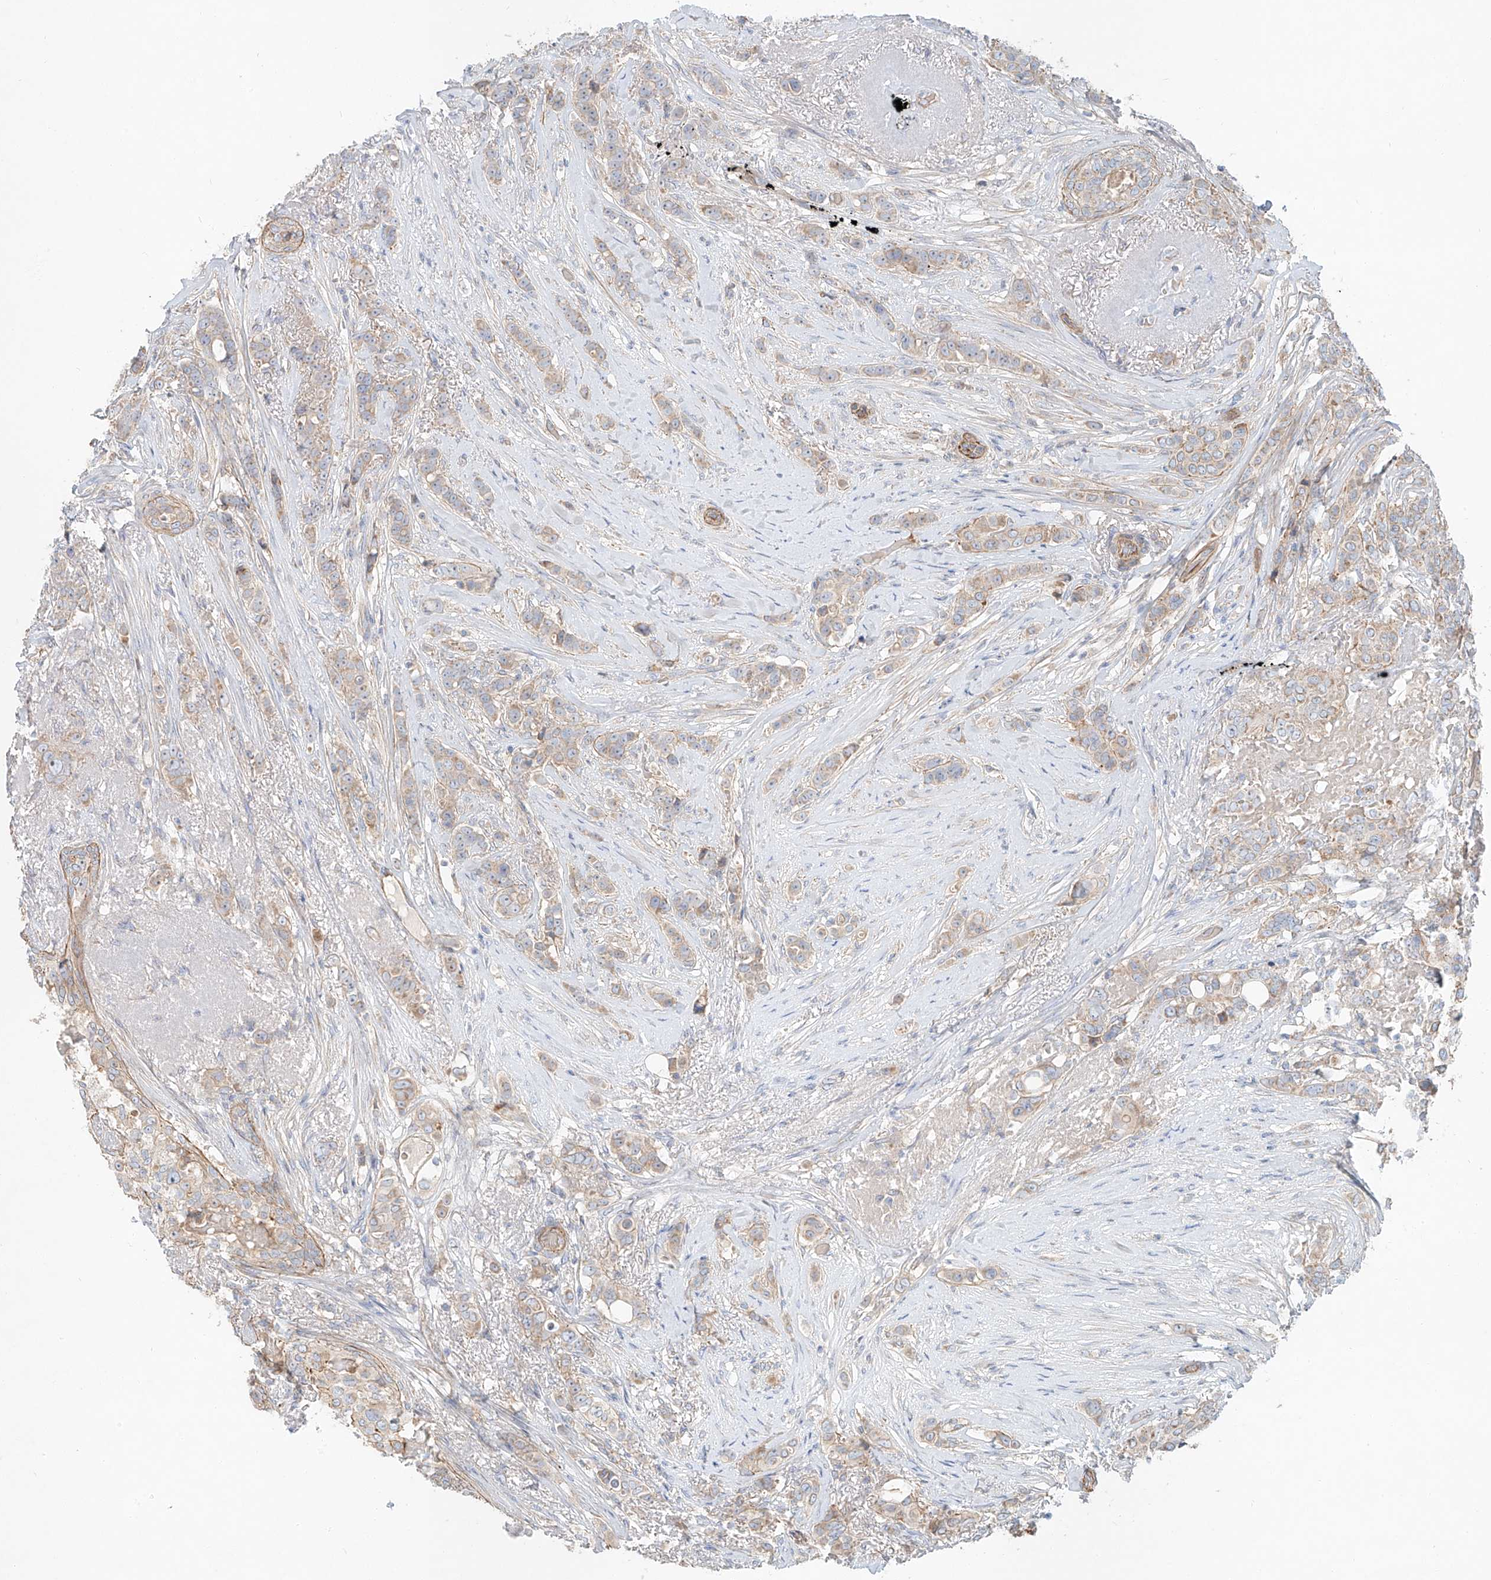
{"staining": {"intensity": "weak", "quantity": "25%-75%", "location": "cytoplasmic/membranous"}, "tissue": "breast cancer", "cell_type": "Tumor cells", "image_type": "cancer", "snomed": [{"axis": "morphology", "description": "Lobular carcinoma"}, {"axis": "topography", "description": "Breast"}], "caption": "A low amount of weak cytoplasmic/membranous positivity is appreciated in approximately 25%-75% of tumor cells in breast cancer (lobular carcinoma) tissue.", "gene": "AJM1", "patient": {"sex": "female", "age": 51}}